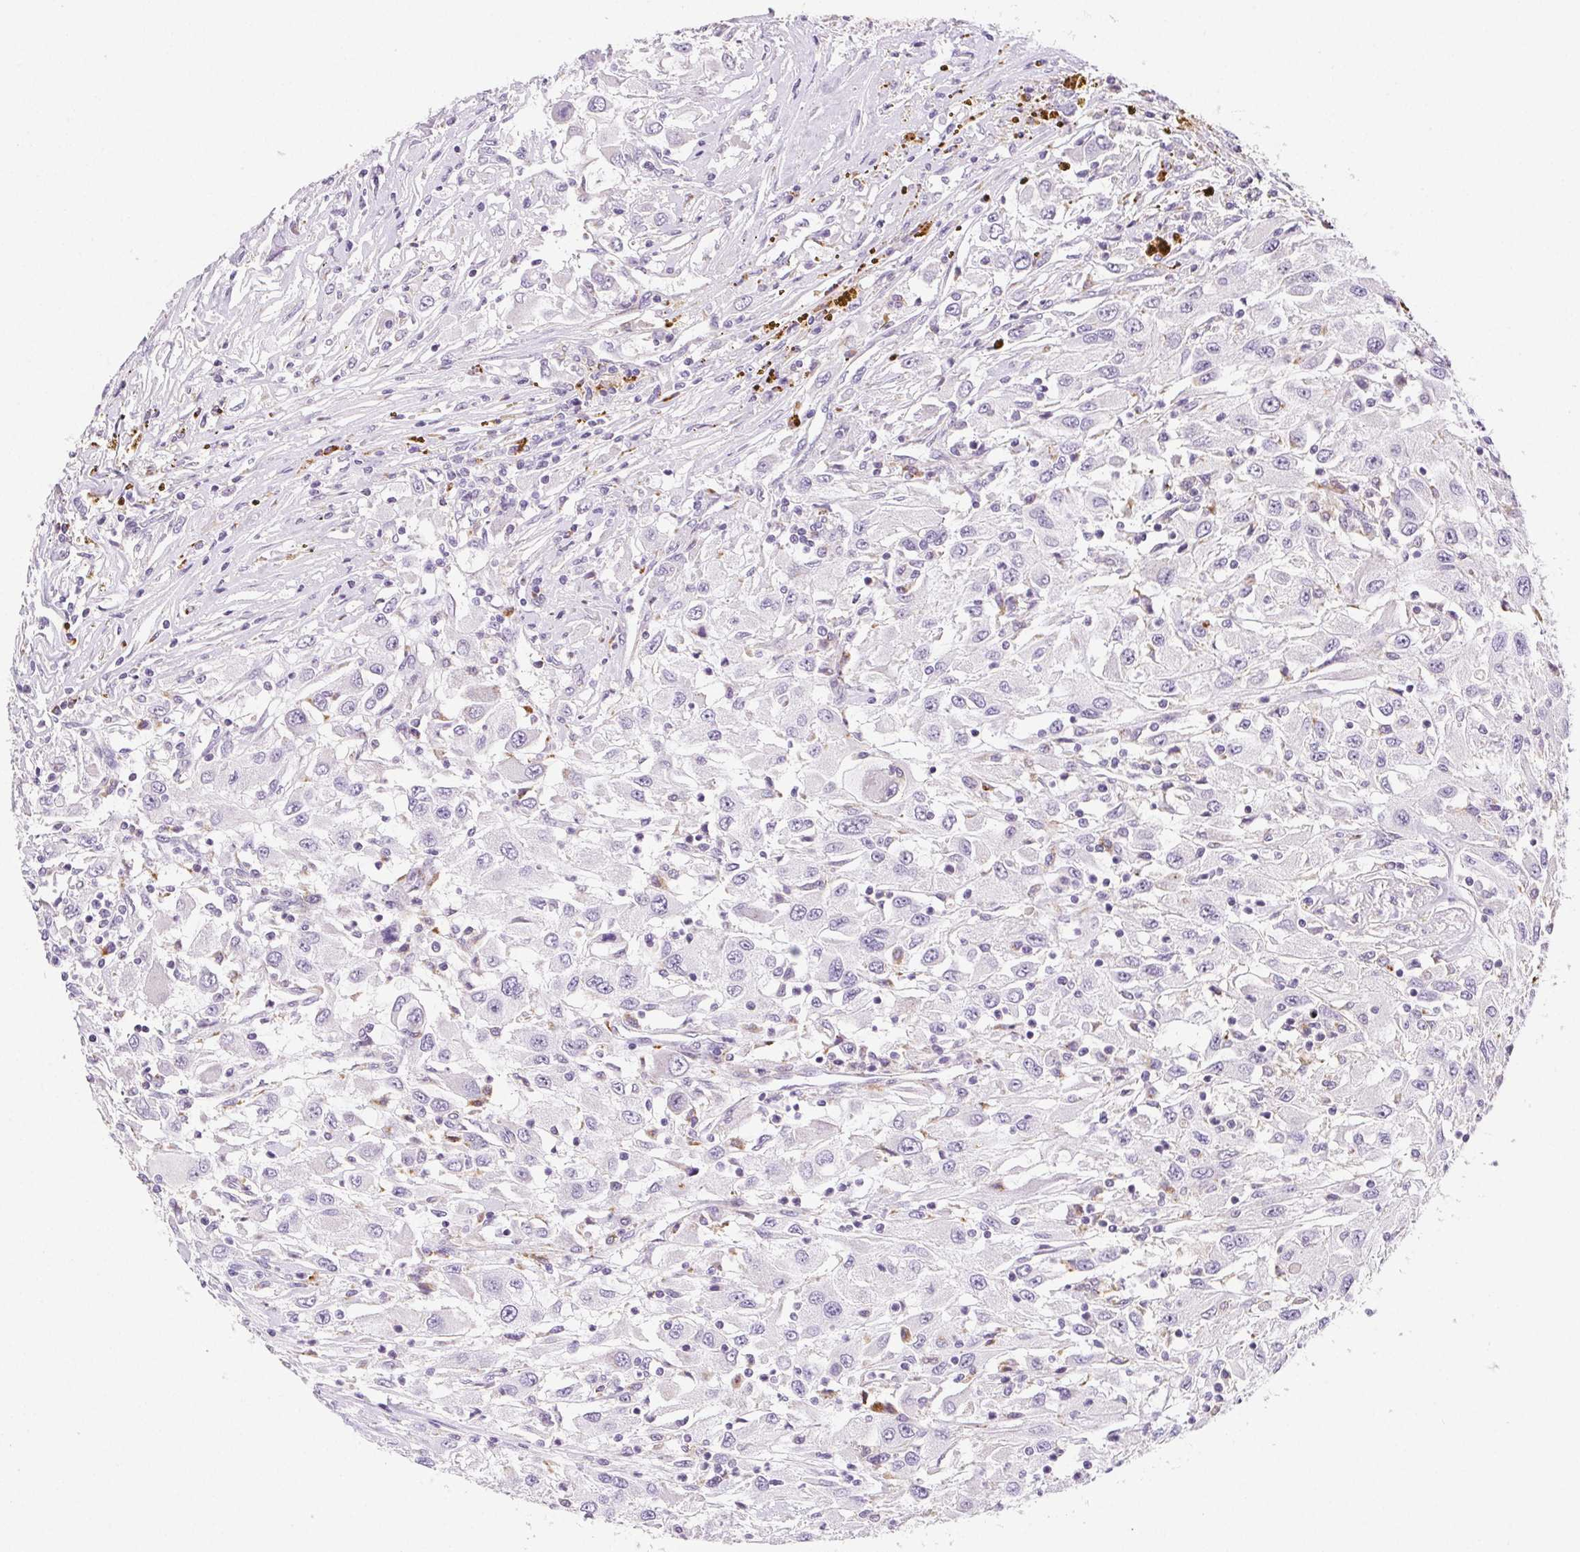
{"staining": {"intensity": "negative", "quantity": "none", "location": "none"}, "tissue": "renal cancer", "cell_type": "Tumor cells", "image_type": "cancer", "snomed": [{"axis": "morphology", "description": "Adenocarcinoma, NOS"}, {"axis": "topography", "description": "Kidney"}], "caption": "High power microscopy histopathology image of an IHC photomicrograph of renal adenocarcinoma, revealing no significant expression in tumor cells. (DAB immunohistochemistry with hematoxylin counter stain).", "gene": "LIPA", "patient": {"sex": "female", "age": 67}}